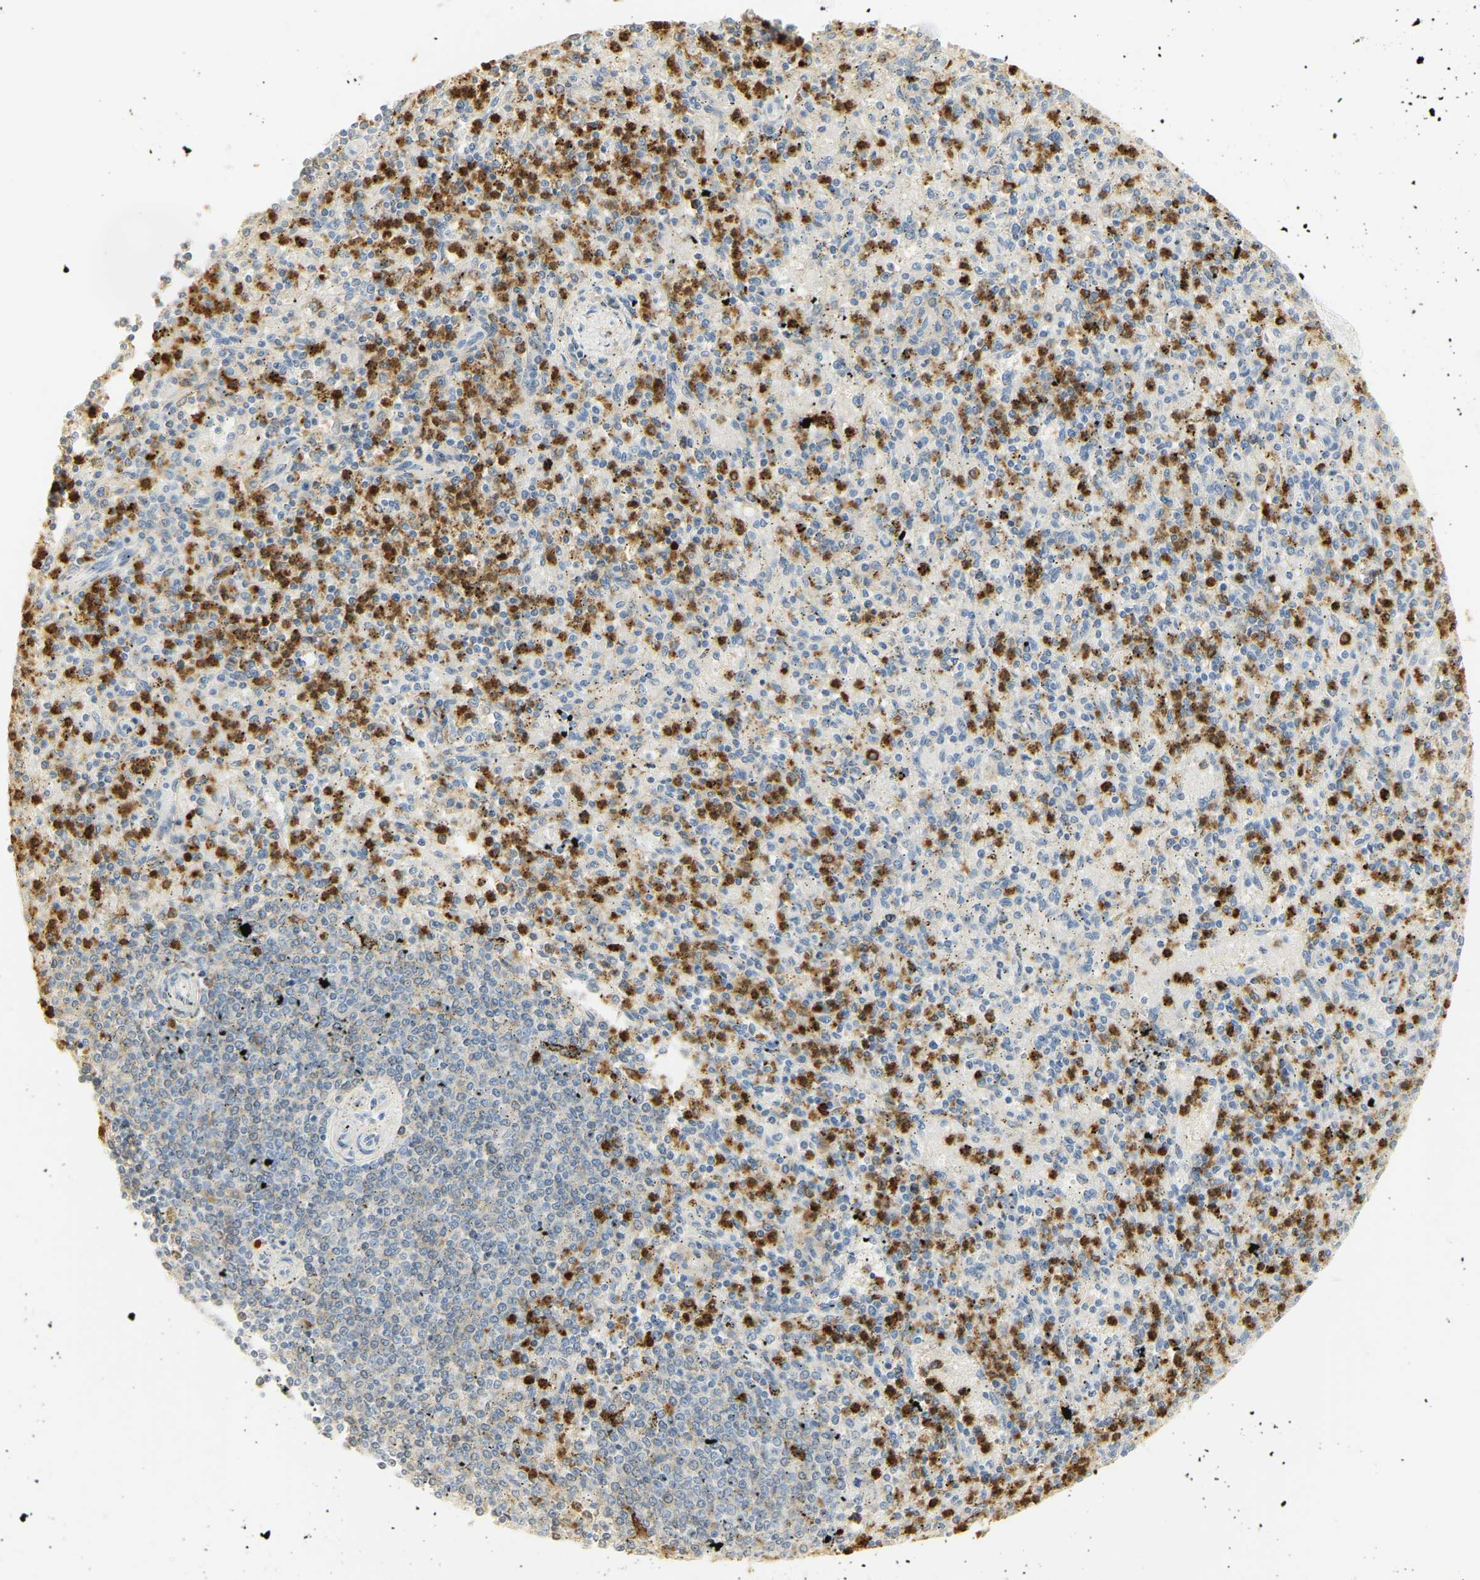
{"staining": {"intensity": "strong", "quantity": "25%-75%", "location": "cytoplasmic/membranous"}, "tissue": "spleen", "cell_type": "Cells in red pulp", "image_type": "normal", "snomed": [{"axis": "morphology", "description": "Normal tissue, NOS"}, {"axis": "topography", "description": "Spleen"}], "caption": "Spleen stained for a protein (brown) exhibits strong cytoplasmic/membranous positive positivity in about 25%-75% of cells in red pulp.", "gene": "MPO", "patient": {"sex": "male", "age": 72}}